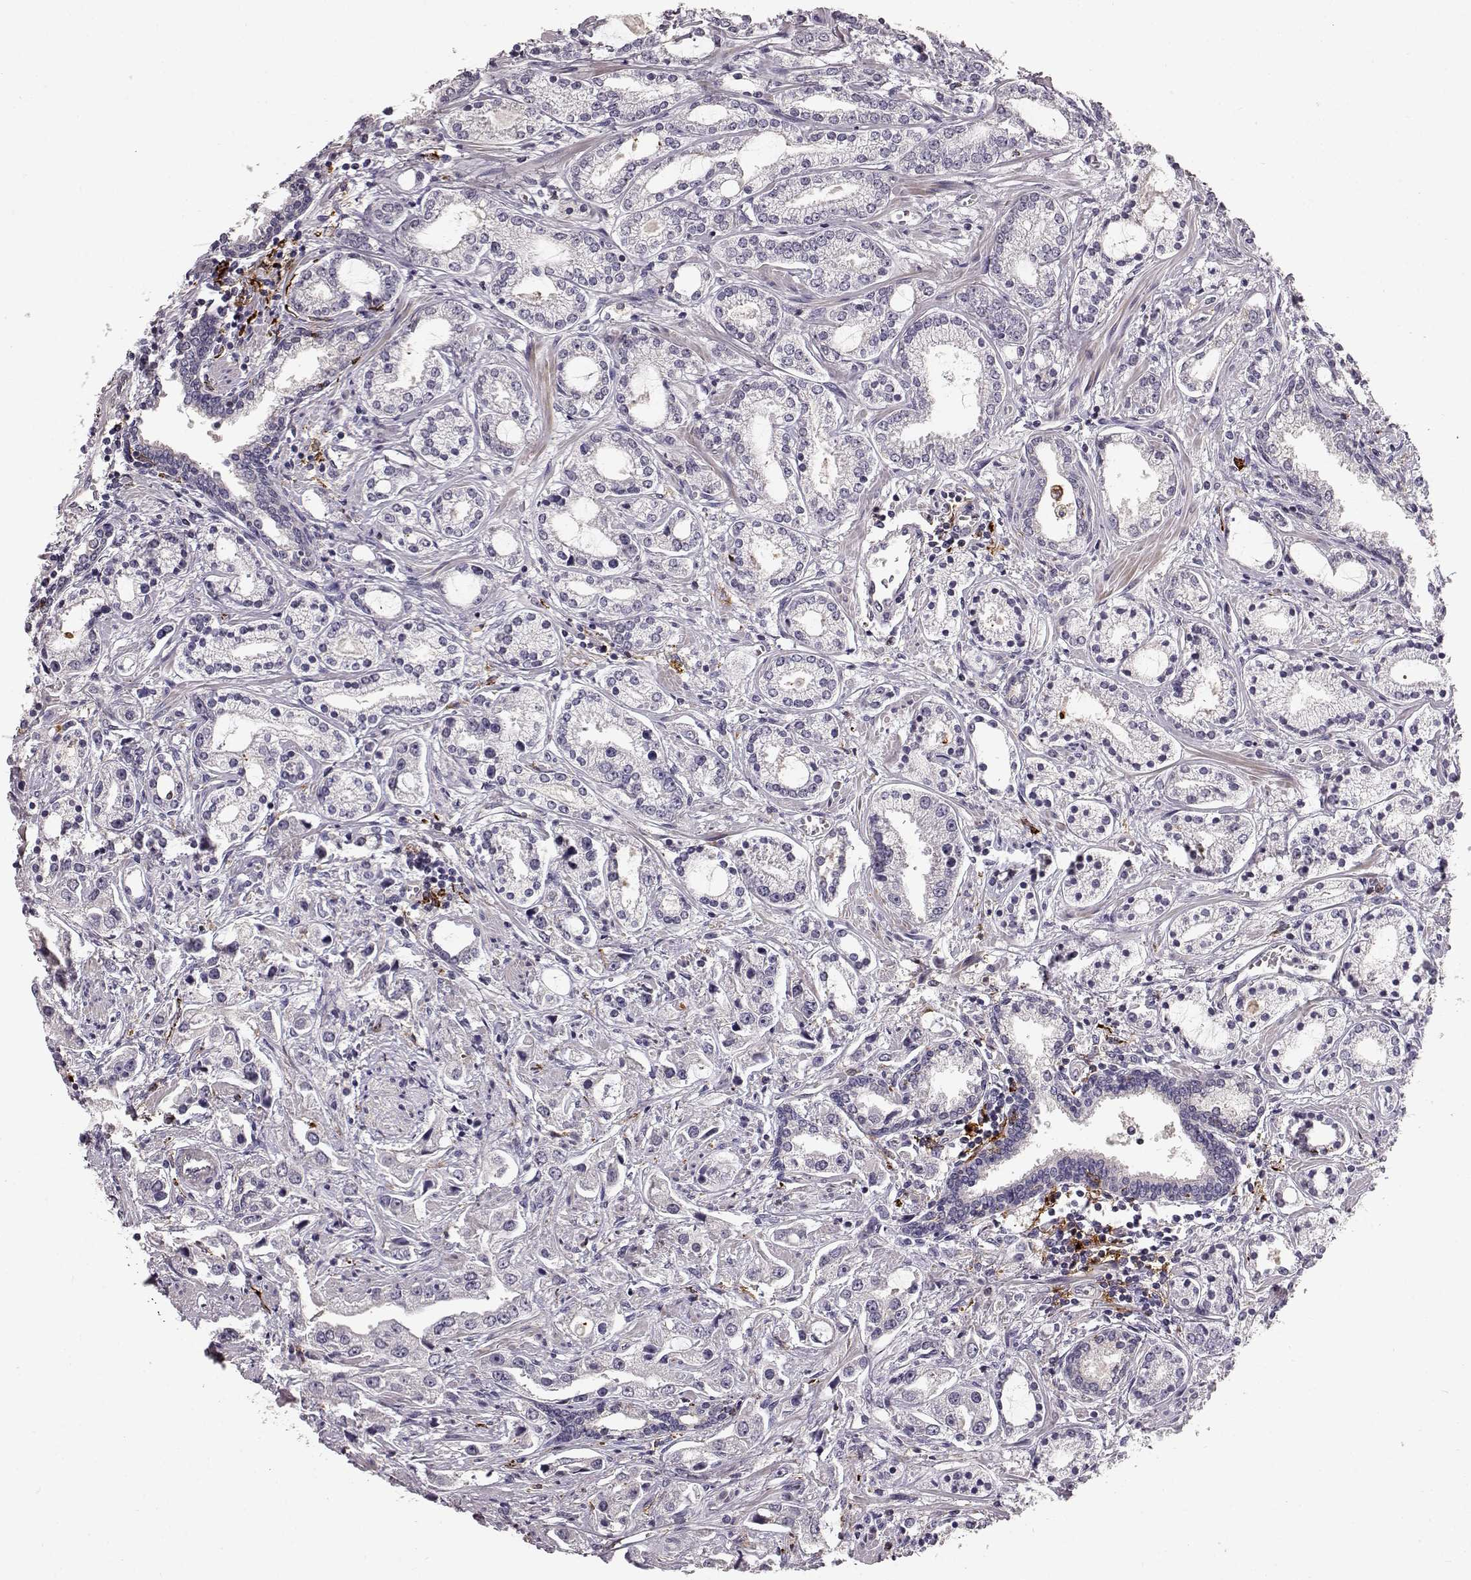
{"staining": {"intensity": "negative", "quantity": "none", "location": "none"}, "tissue": "prostate cancer", "cell_type": "Tumor cells", "image_type": "cancer", "snomed": [{"axis": "morphology", "description": "Adenocarcinoma, Medium grade"}, {"axis": "topography", "description": "Prostate"}], "caption": "An immunohistochemistry micrograph of prostate cancer is shown. There is no staining in tumor cells of prostate cancer. (Stains: DAB immunohistochemistry with hematoxylin counter stain, Microscopy: brightfield microscopy at high magnification).", "gene": "CCNF", "patient": {"sex": "male", "age": 57}}